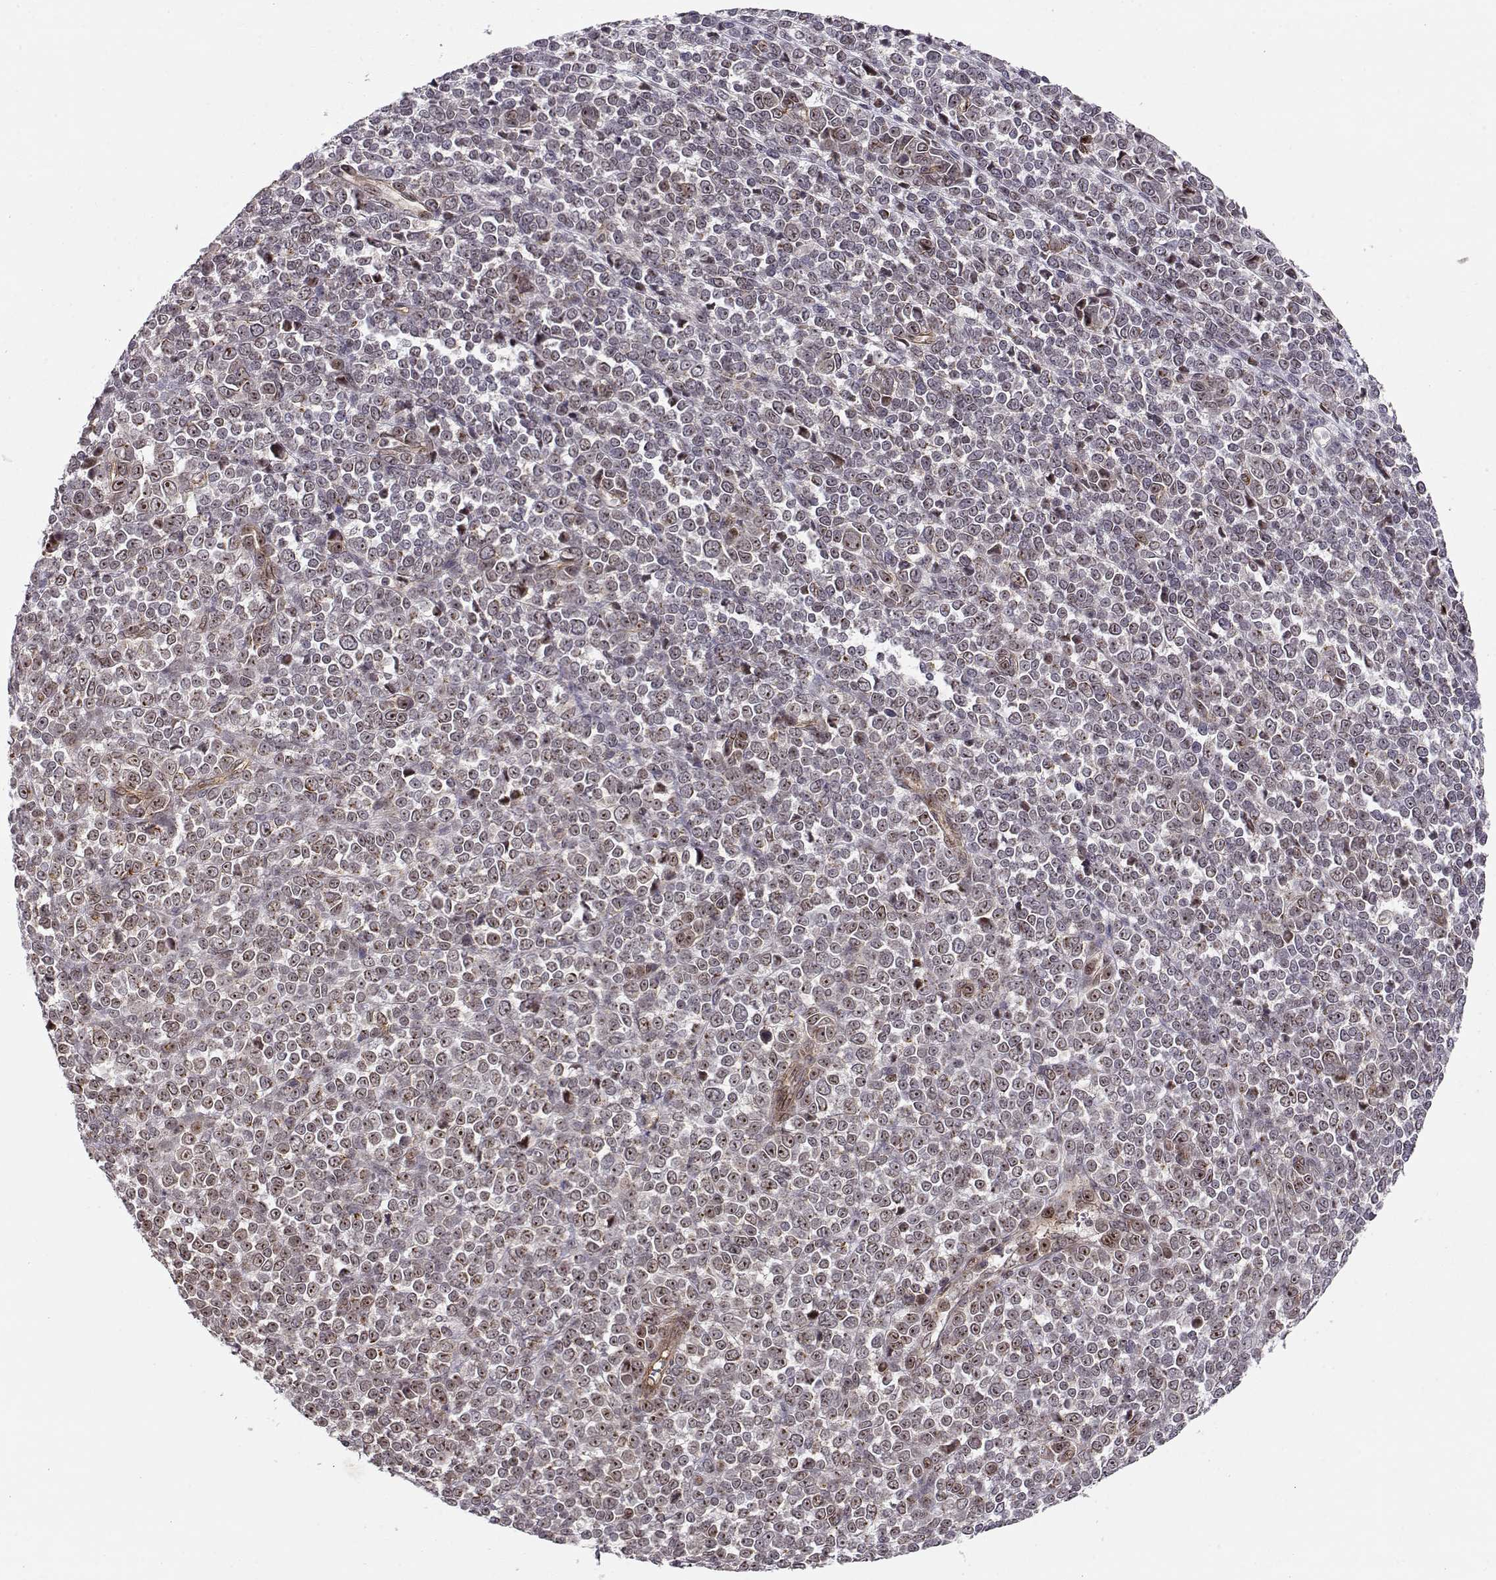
{"staining": {"intensity": "strong", "quantity": "25%-75%", "location": "nuclear"}, "tissue": "melanoma", "cell_type": "Tumor cells", "image_type": "cancer", "snomed": [{"axis": "morphology", "description": "Malignant melanoma, NOS"}, {"axis": "topography", "description": "Skin"}], "caption": "Immunohistochemical staining of melanoma exhibits strong nuclear protein positivity in about 25%-75% of tumor cells. Immunohistochemistry stains the protein of interest in brown and the nuclei are stained blue.", "gene": "CIR1", "patient": {"sex": "female", "age": 95}}